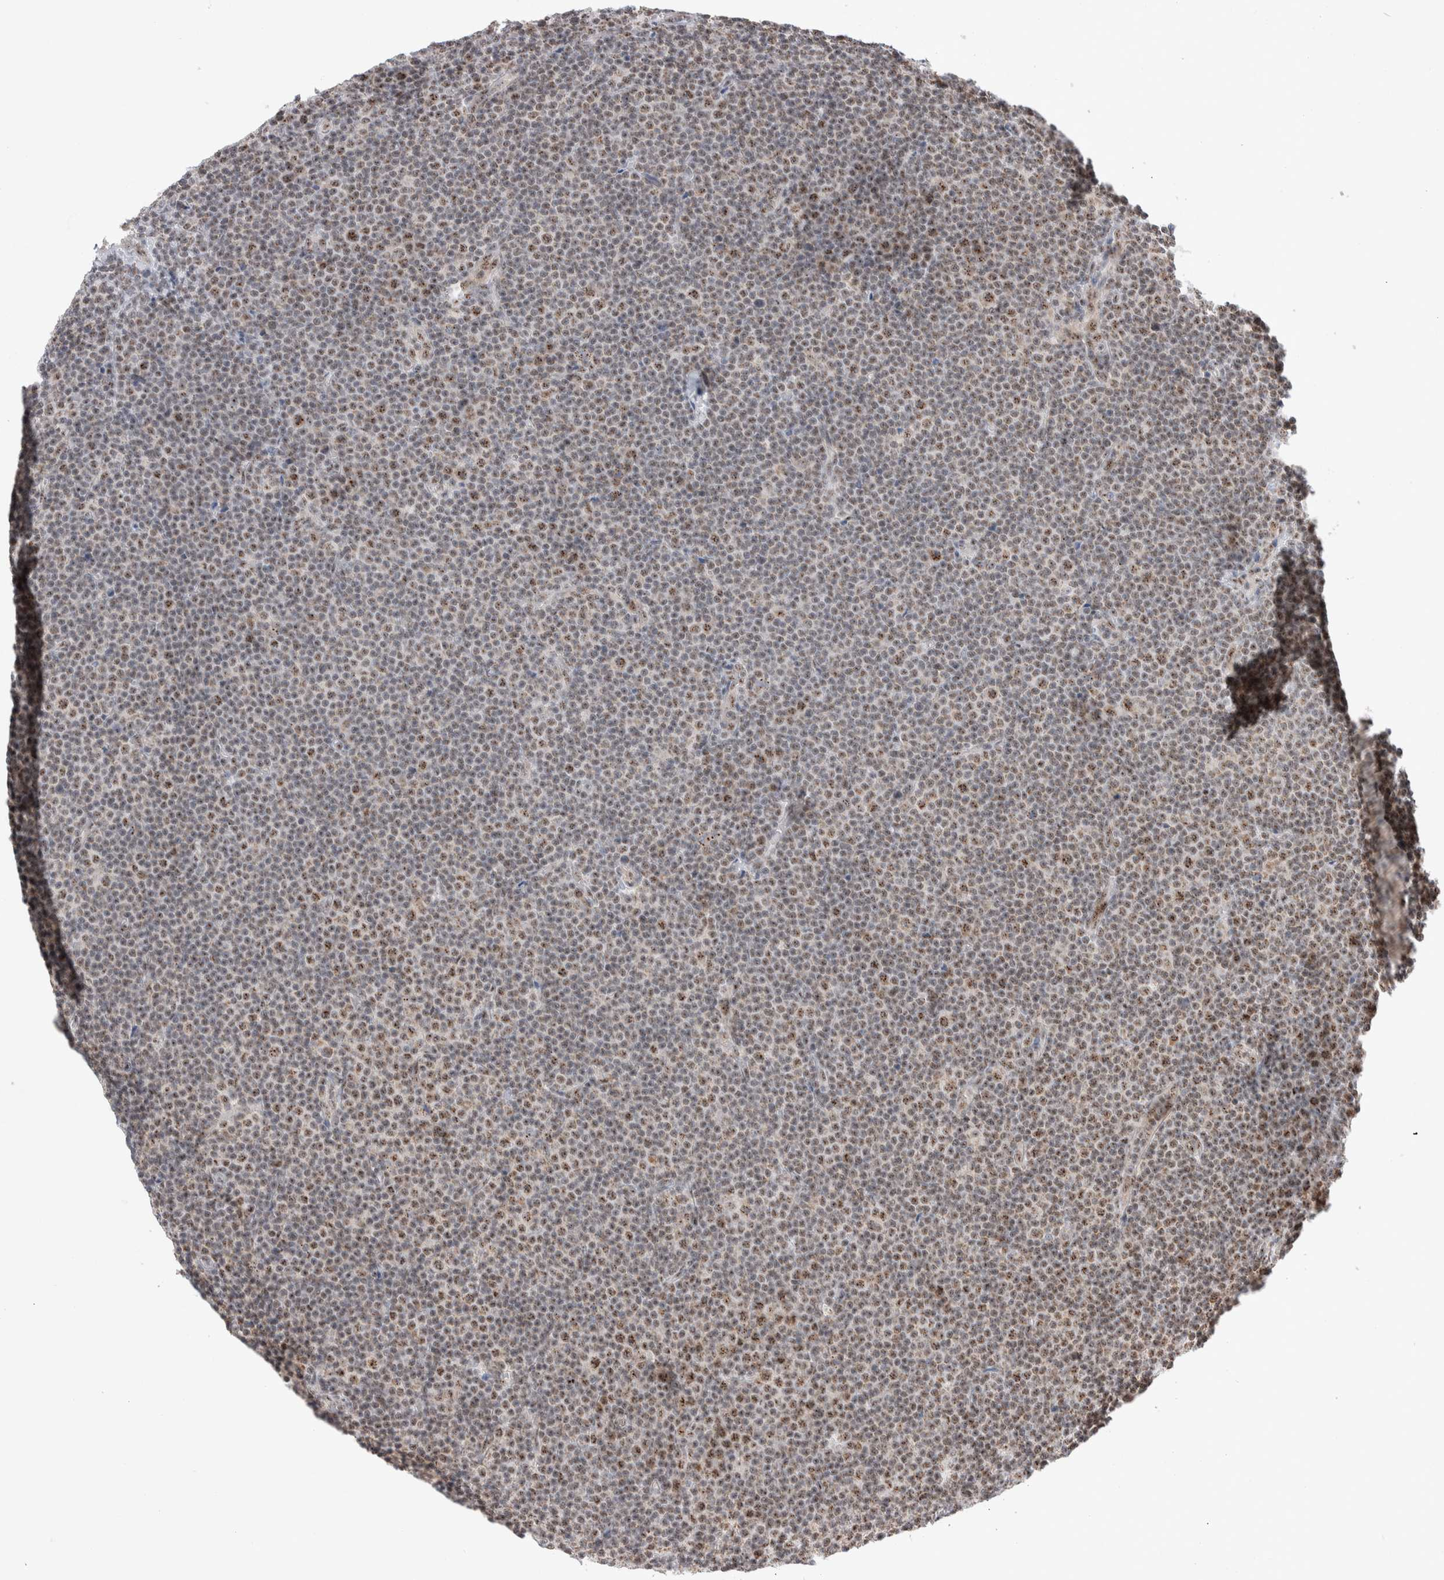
{"staining": {"intensity": "moderate", "quantity": "25%-75%", "location": "nuclear"}, "tissue": "lymphoma", "cell_type": "Tumor cells", "image_type": "cancer", "snomed": [{"axis": "morphology", "description": "Malignant lymphoma, non-Hodgkin's type, Low grade"}, {"axis": "topography", "description": "Lymph node"}], "caption": "Immunohistochemical staining of low-grade malignant lymphoma, non-Hodgkin's type exhibits medium levels of moderate nuclear positivity in approximately 25%-75% of tumor cells.", "gene": "ZNF695", "patient": {"sex": "female", "age": 67}}